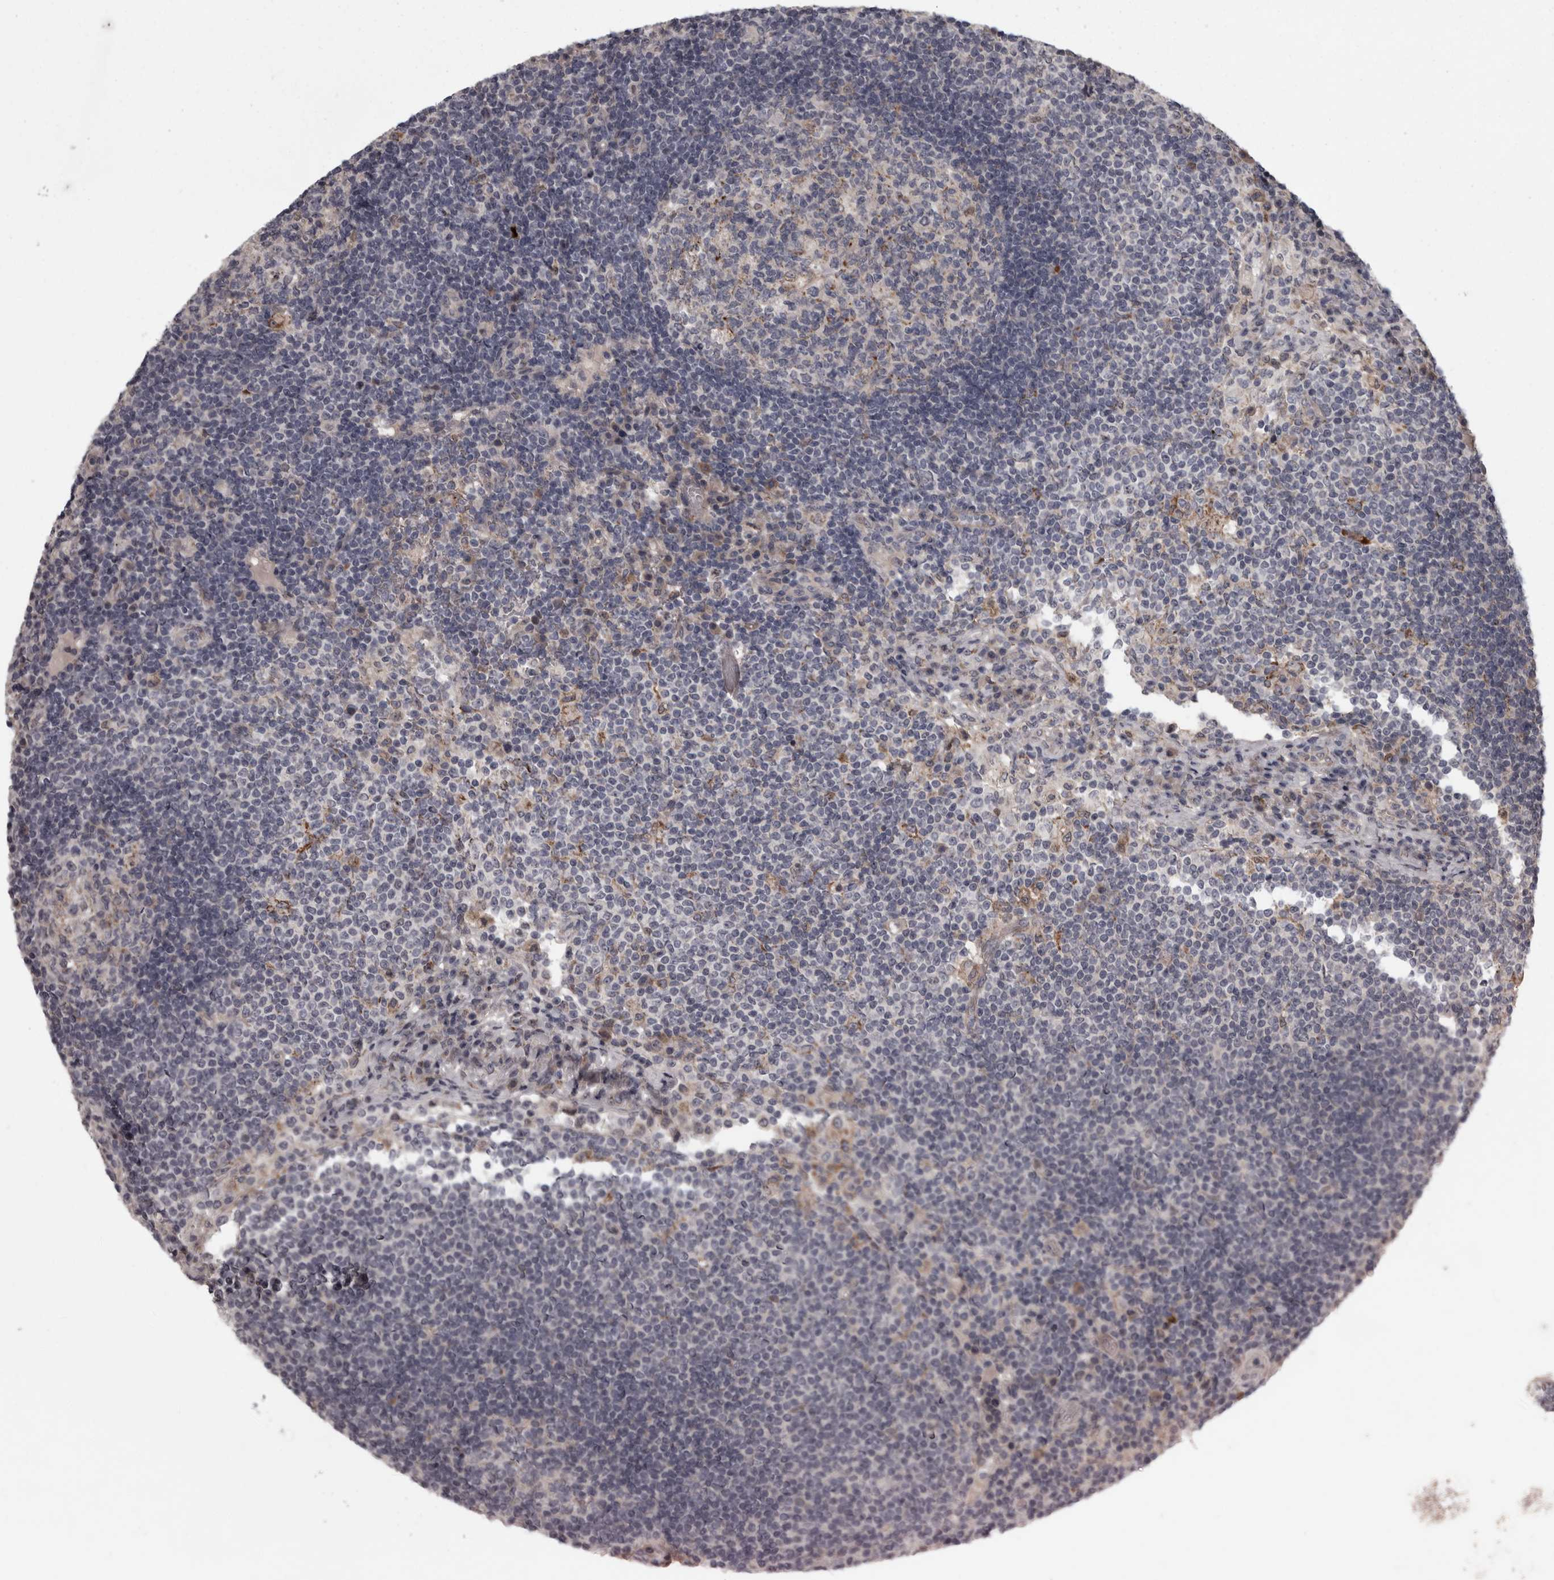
{"staining": {"intensity": "weak", "quantity": "25%-75%", "location": "cytoplasmic/membranous"}, "tissue": "lymph node", "cell_type": "Germinal center cells", "image_type": "normal", "snomed": [{"axis": "morphology", "description": "Normal tissue, NOS"}, {"axis": "topography", "description": "Lymph node"}], "caption": "Immunohistochemical staining of unremarkable human lymph node shows low levels of weak cytoplasmic/membranous positivity in about 25%-75% of germinal center cells. Immunohistochemistry (ihc) stains the protein in brown and the nuclei are stained blue.", "gene": "PCDH17", "patient": {"sex": "female", "age": 53}}